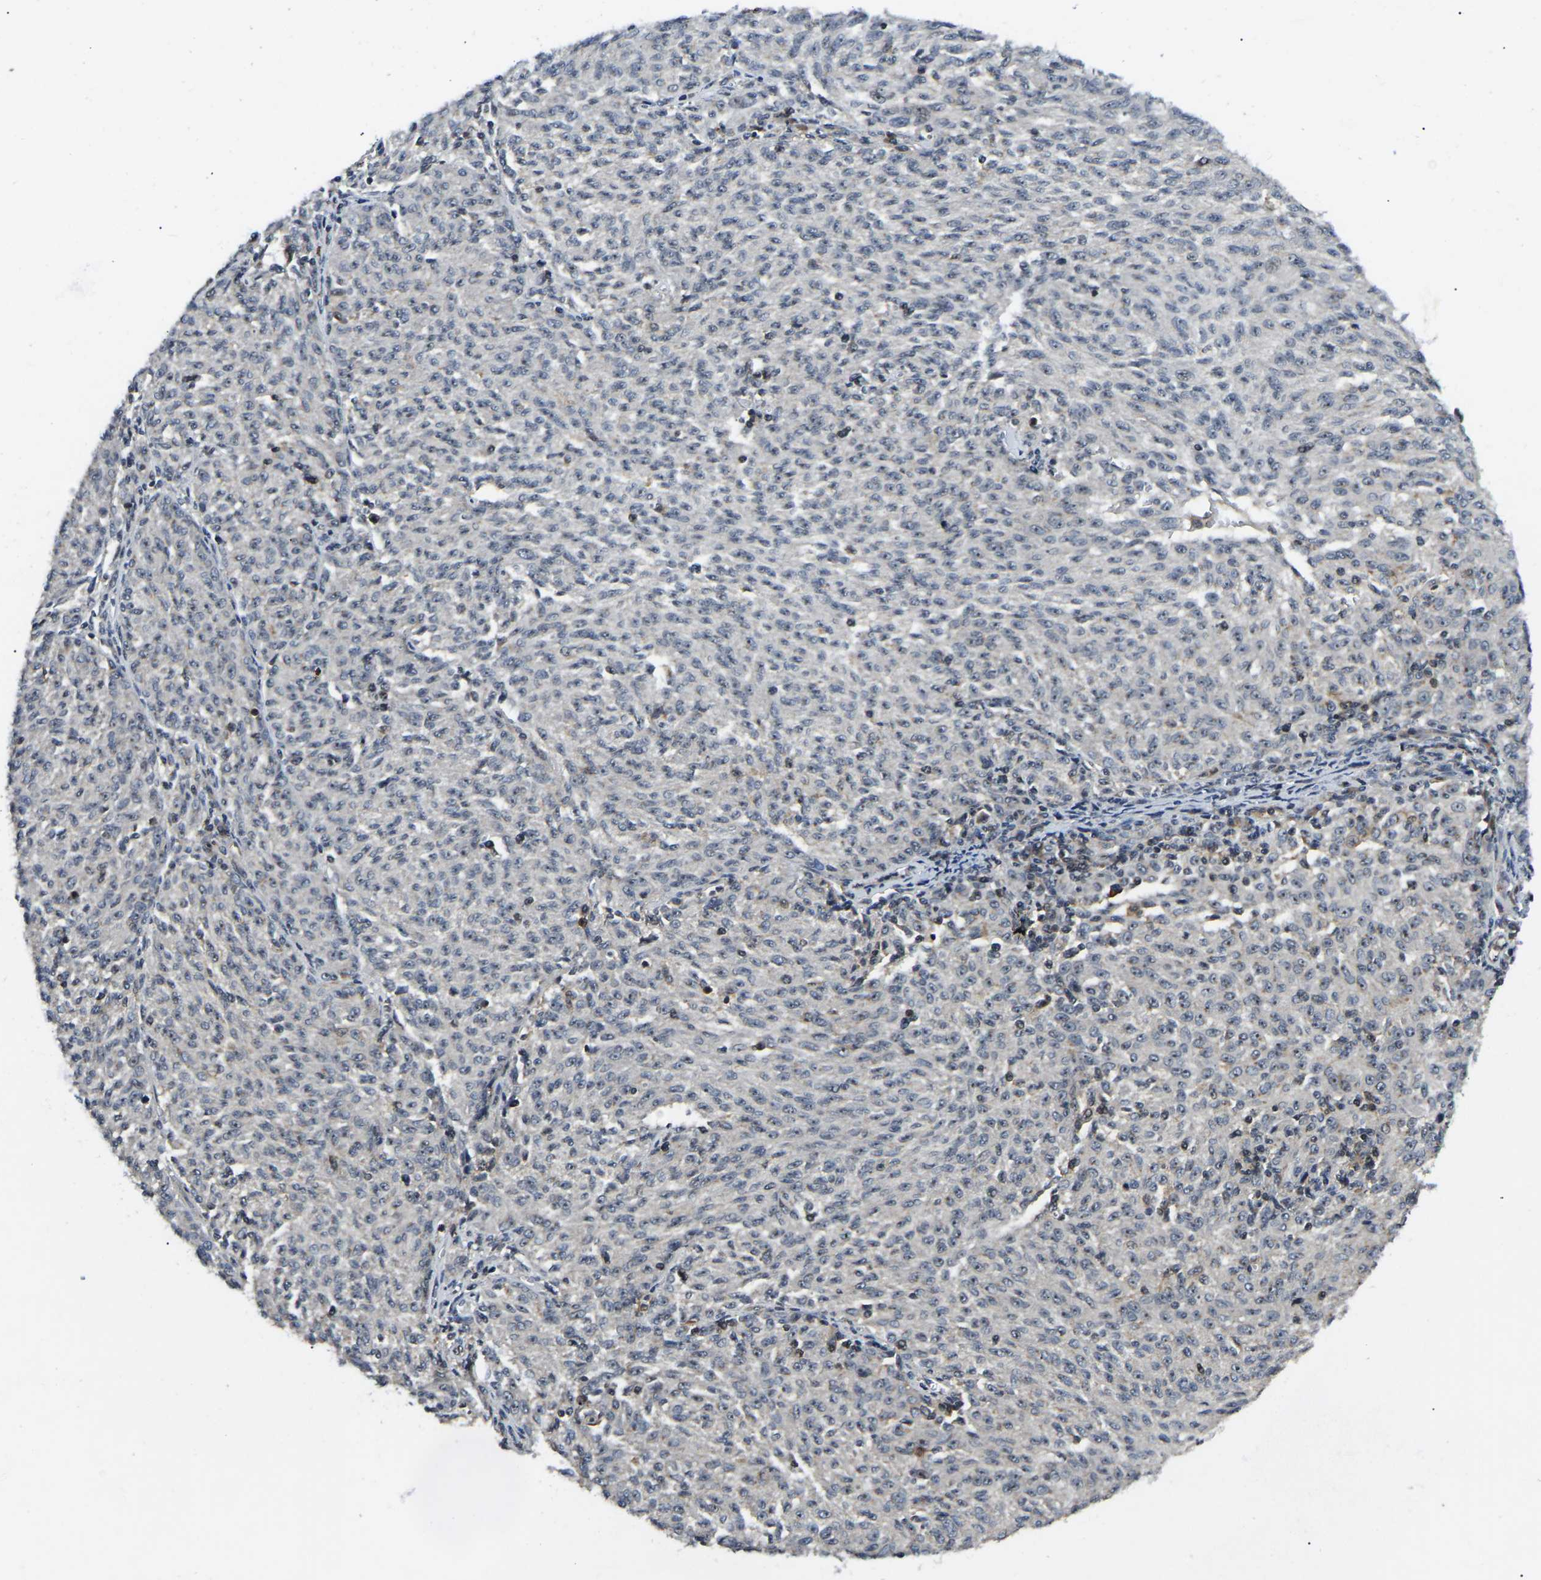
{"staining": {"intensity": "weak", "quantity": "<25%", "location": "nuclear"}, "tissue": "melanoma", "cell_type": "Tumor cells", "image_type": "cancer", "snomed": [{"axis": "morphology", "description": "Malignant melanoma, NOS"}, {"axis": "topography", "description": "Skin"}], "caption": "Tumor cells show no significant protein positivity in malignant melanoma.", "gene": "RBM28", "patient": {"sex": "female", "age": 72}}